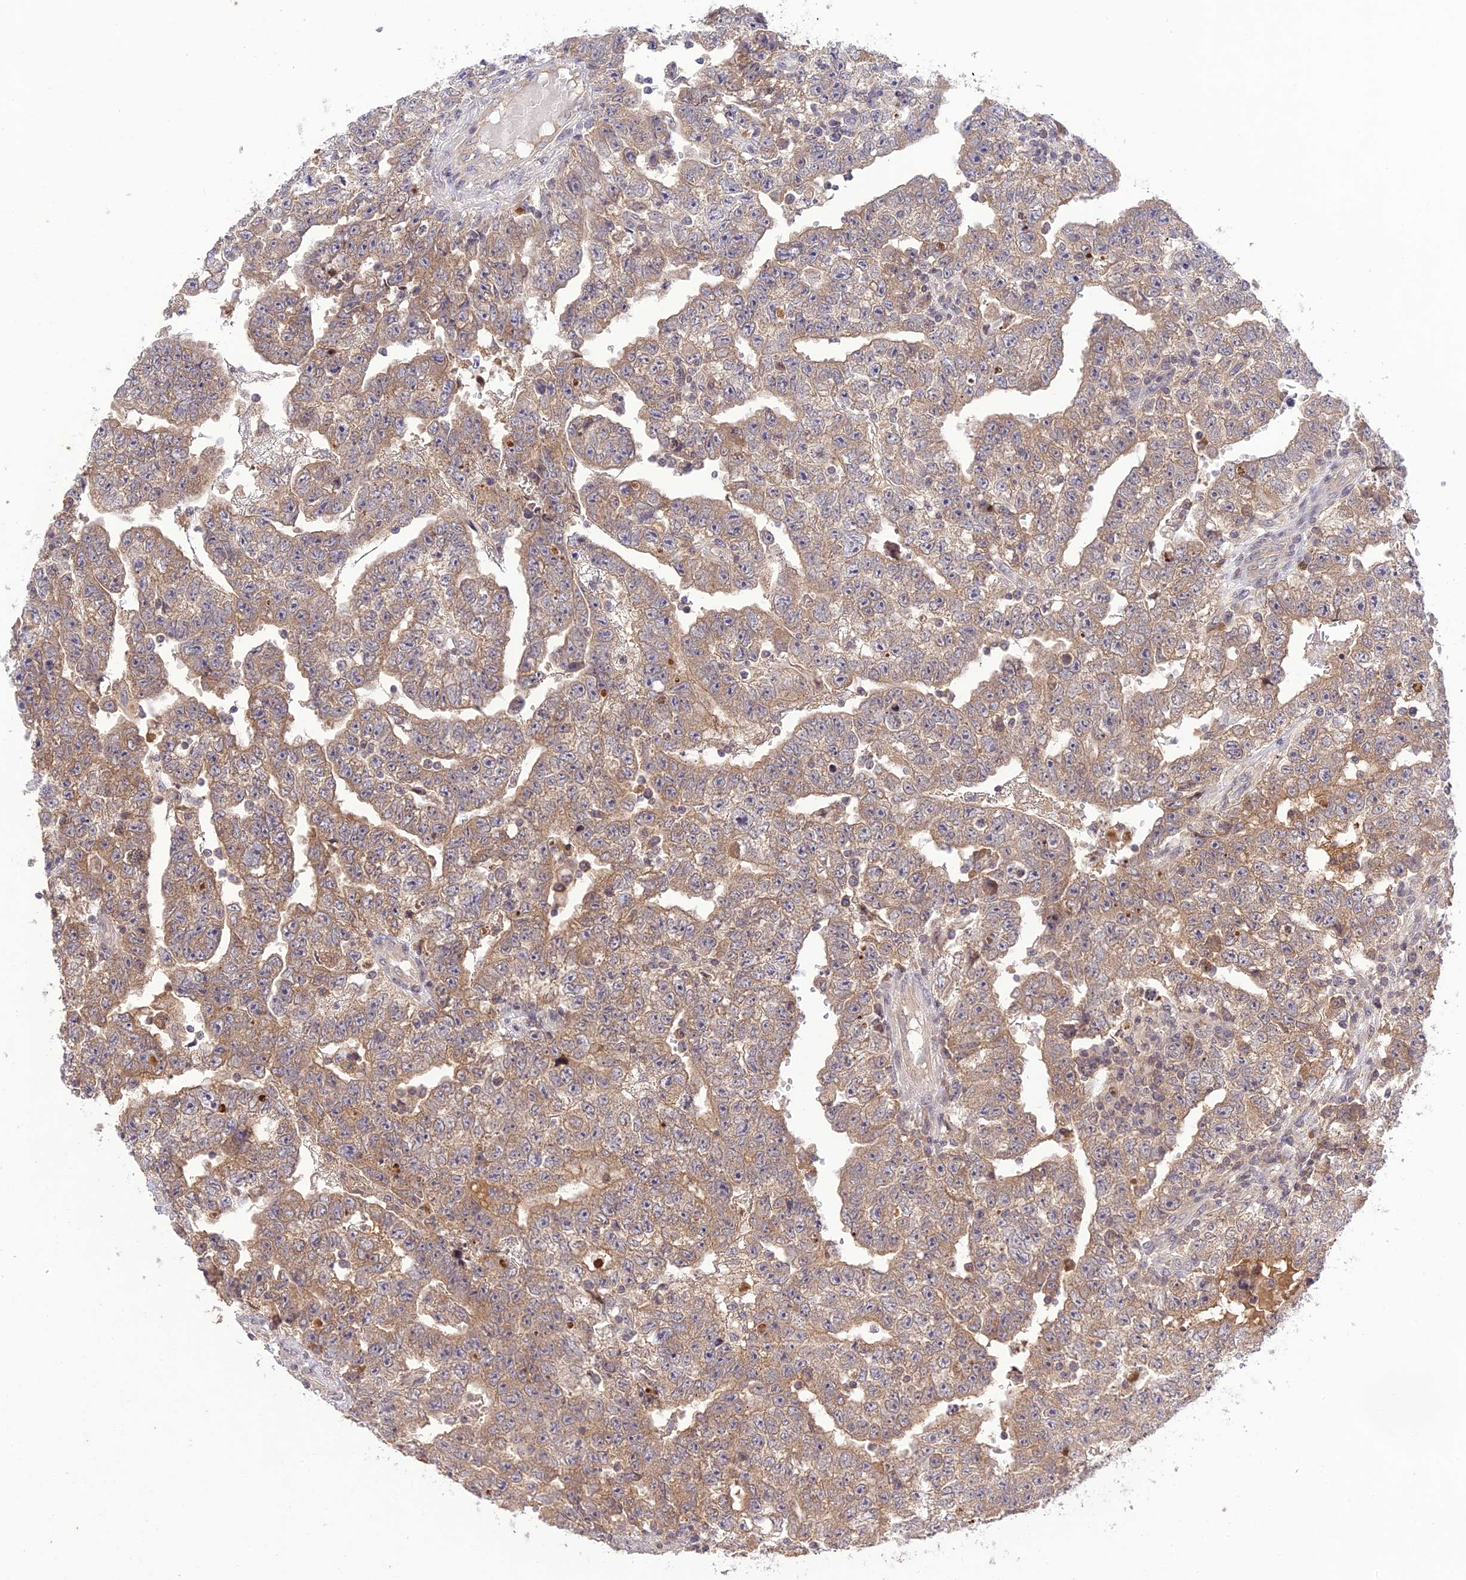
{"staining": {"intensity": "moderate", "quantity": ">75%", "location": "cytoplasmic/membranous"}, "tissue": "testis cancer", "cell_type": "Tumor cells", "image_type": "cancer", "snomed": [{"axis": "morphology", "description": "Carcinoma, Embryonal, NOS"}, {"axis": "topography", "description": "Testis"}], "caption": "Human testis cancer (embryonal carcinoma) stained with a protein marker shows moderate staining in tumor cells.", "gene": "TEKT1", "patient": {"sex": "male", "age": 25}}